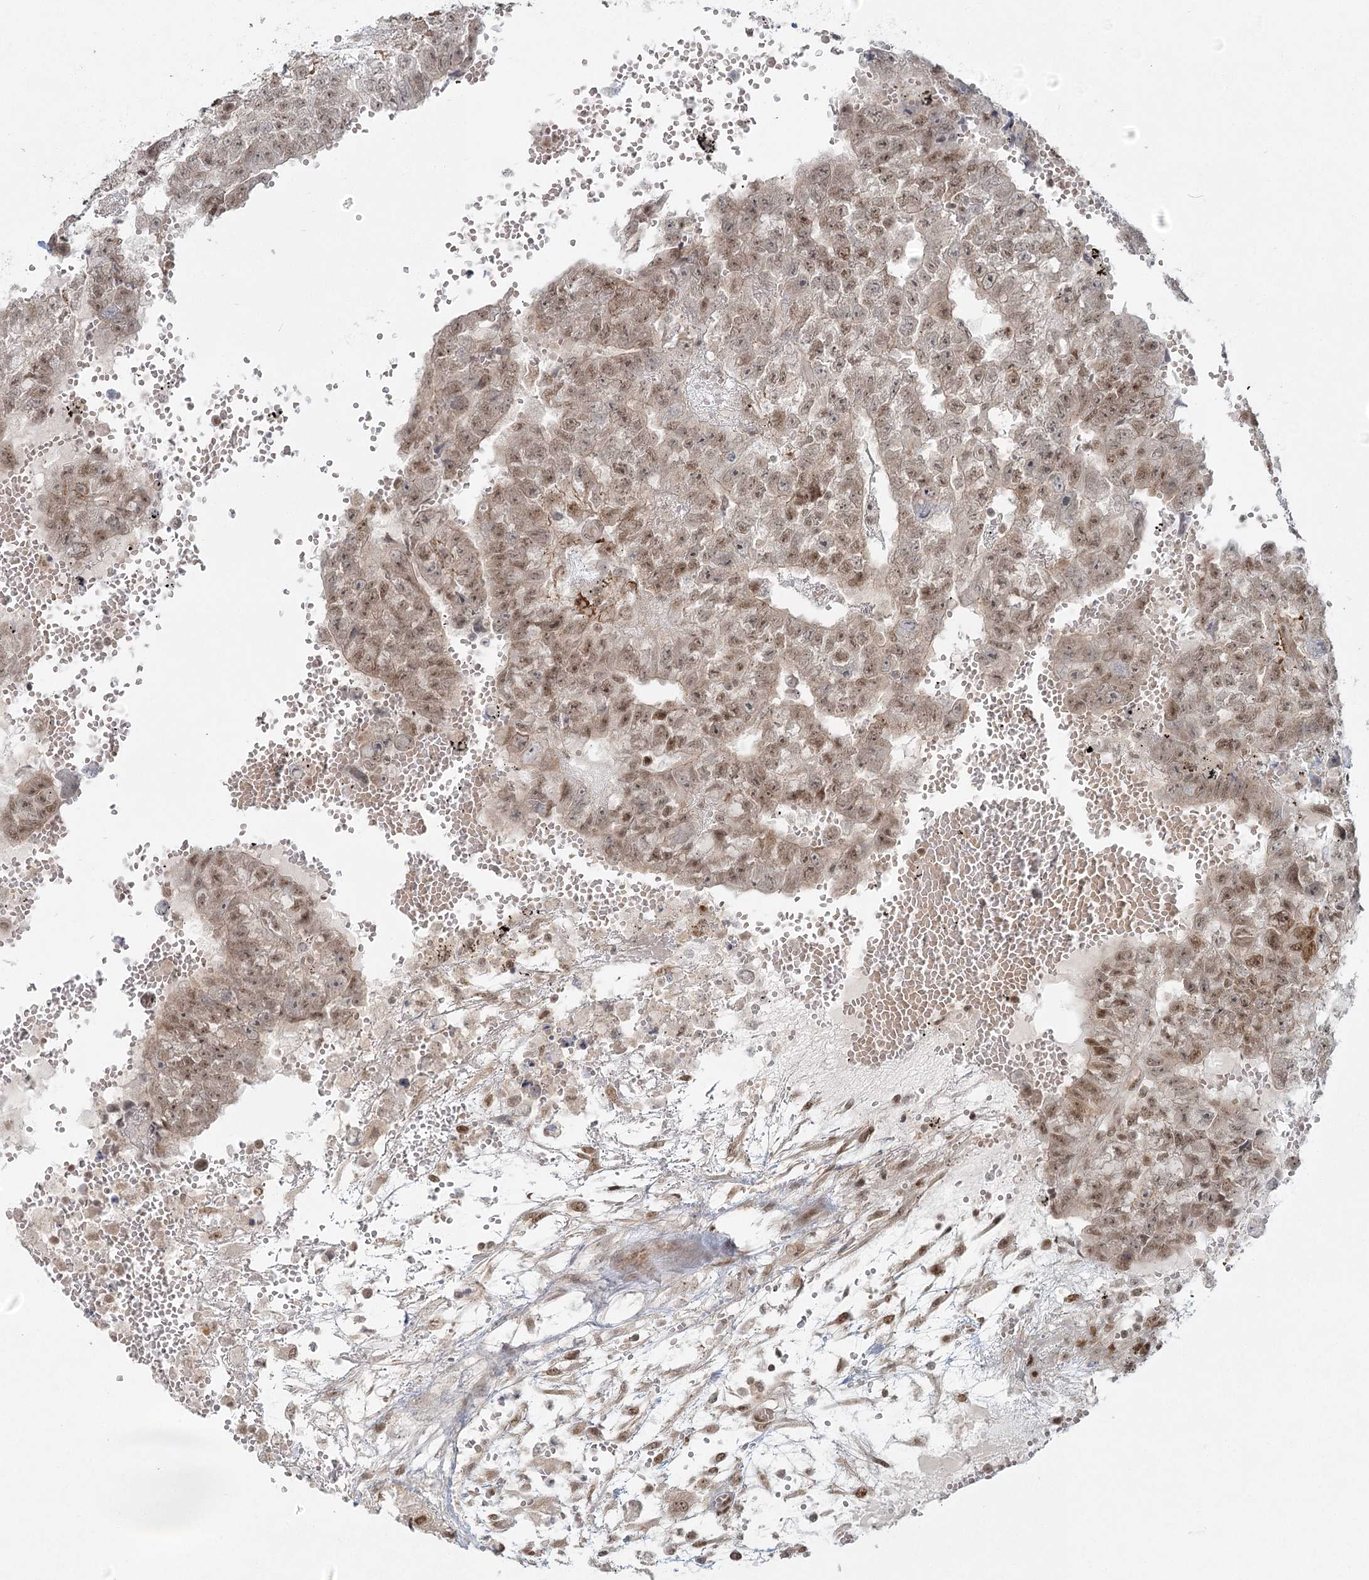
{"staining": {"intensity": "moderate", "quantity": "25%-75%", "location": "nuclear"}, "tissue": "testis cancer", "cell_type": "Tumor cells", "image_type": "cancer", "snomed": [{"axis": "morphology", "description": "Carcinoma, Embryonal, NOS"}, {"axis": "topography", "description": "Testis"}], "caption": "A brown stain labels moderate nuclear staining of a protein in human embryonal carcinoma (testis) tumor cells. (DAB = brown stain, brightfield microscopy at high magnification).", "gene": "R3HCC1L", "patient": {"sex": "male", "age": 25}}